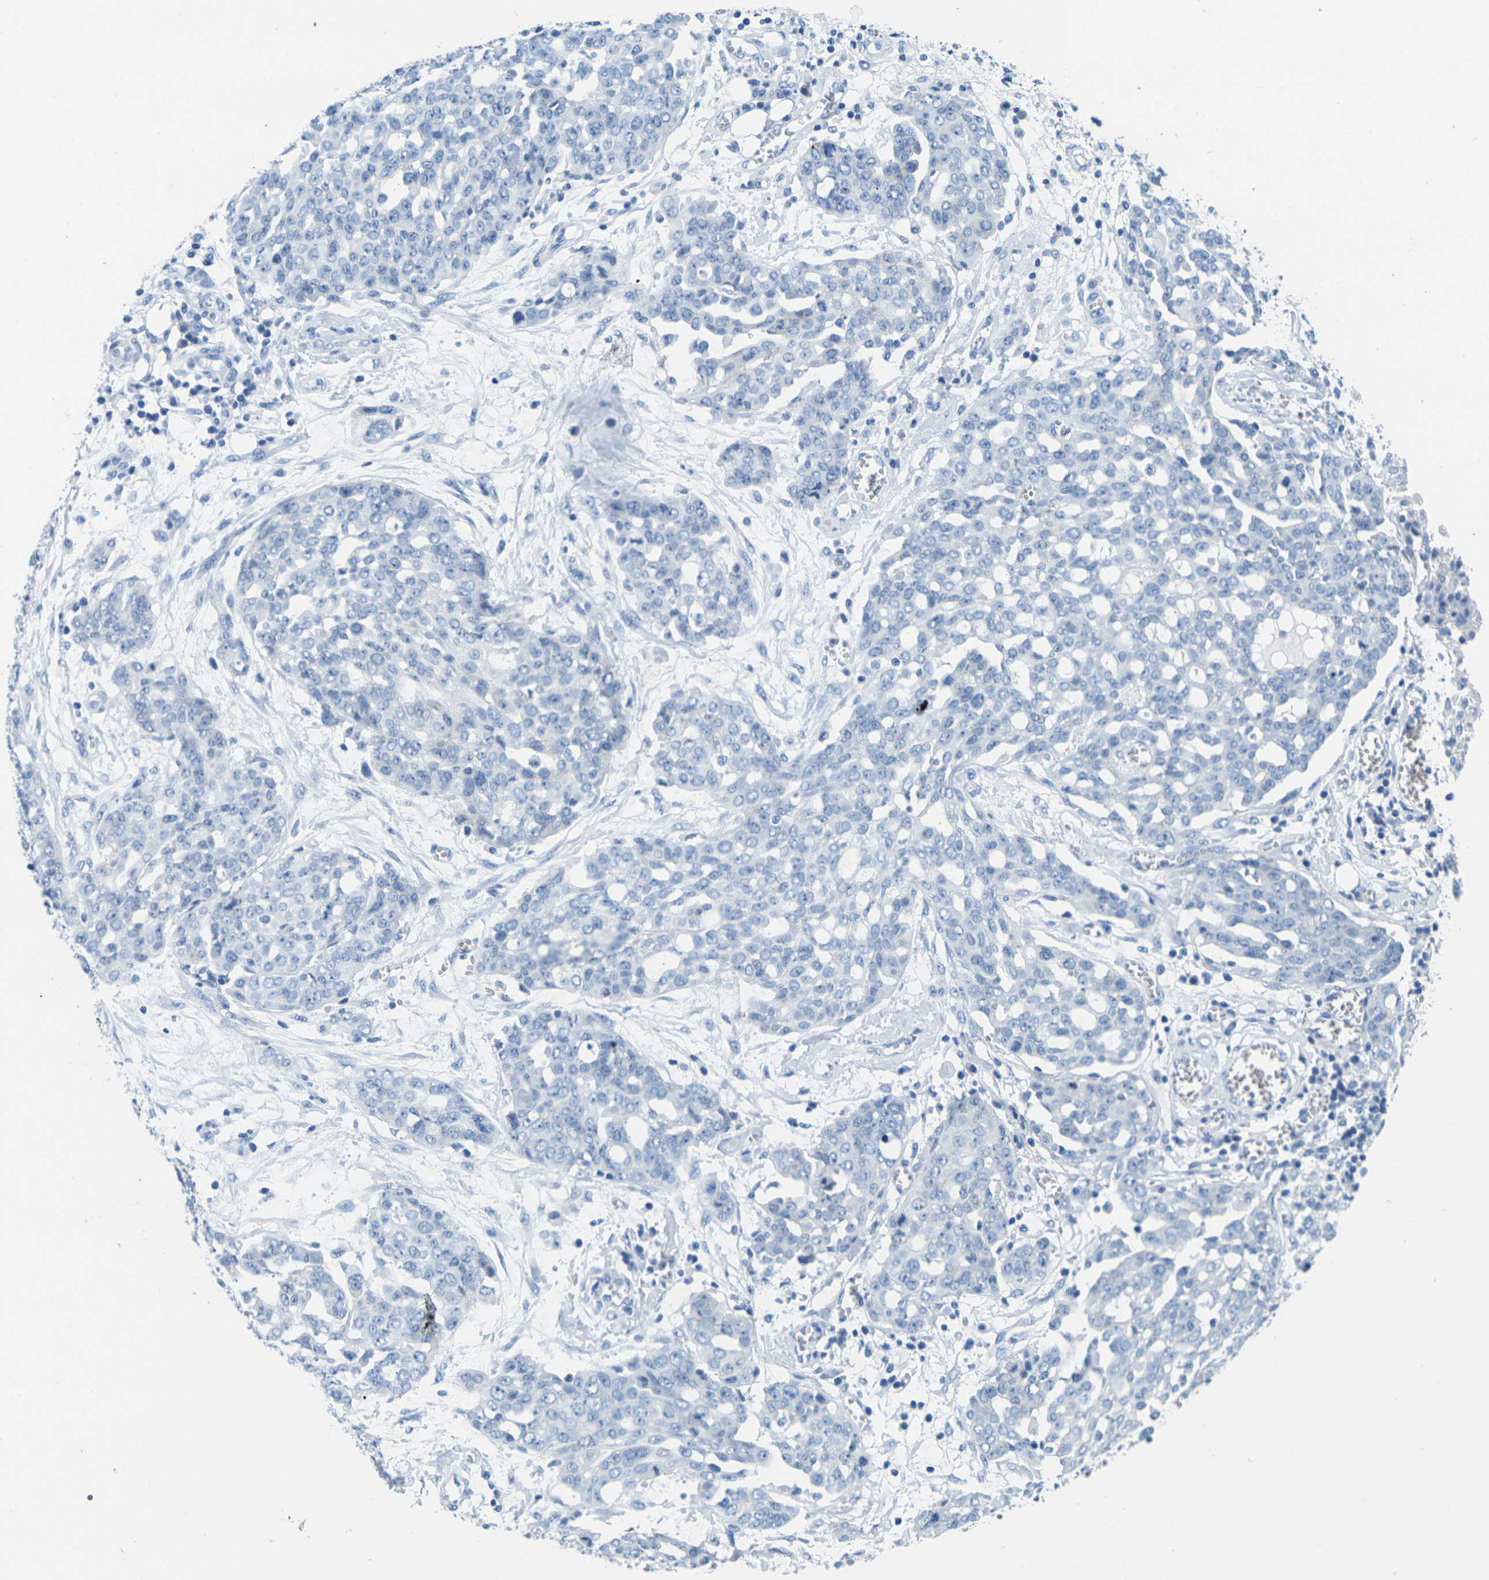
{"staining": {"intensity": "negative", "quantity": "none", "location": "none"}, "tissue": "ovarian cancer", "cell_type": "Tumor cells", "image_type": "cancer", "snomed": [{"axis": "morphology", "description": "Cystadenocarcinoma, serous, NOS"}, {"axis": "topography", "description": "Soft tissue"}, {"axis": "topography", "description": "Ovary"}], "caption": "This image is of ovarian cancer stained with IHC to label a protein in brown with the nuclei are counter-stained blue. There is no staining in tumor cells.", "gene": "FAM3D", "patient": {"sex": "female", "age": 57}}